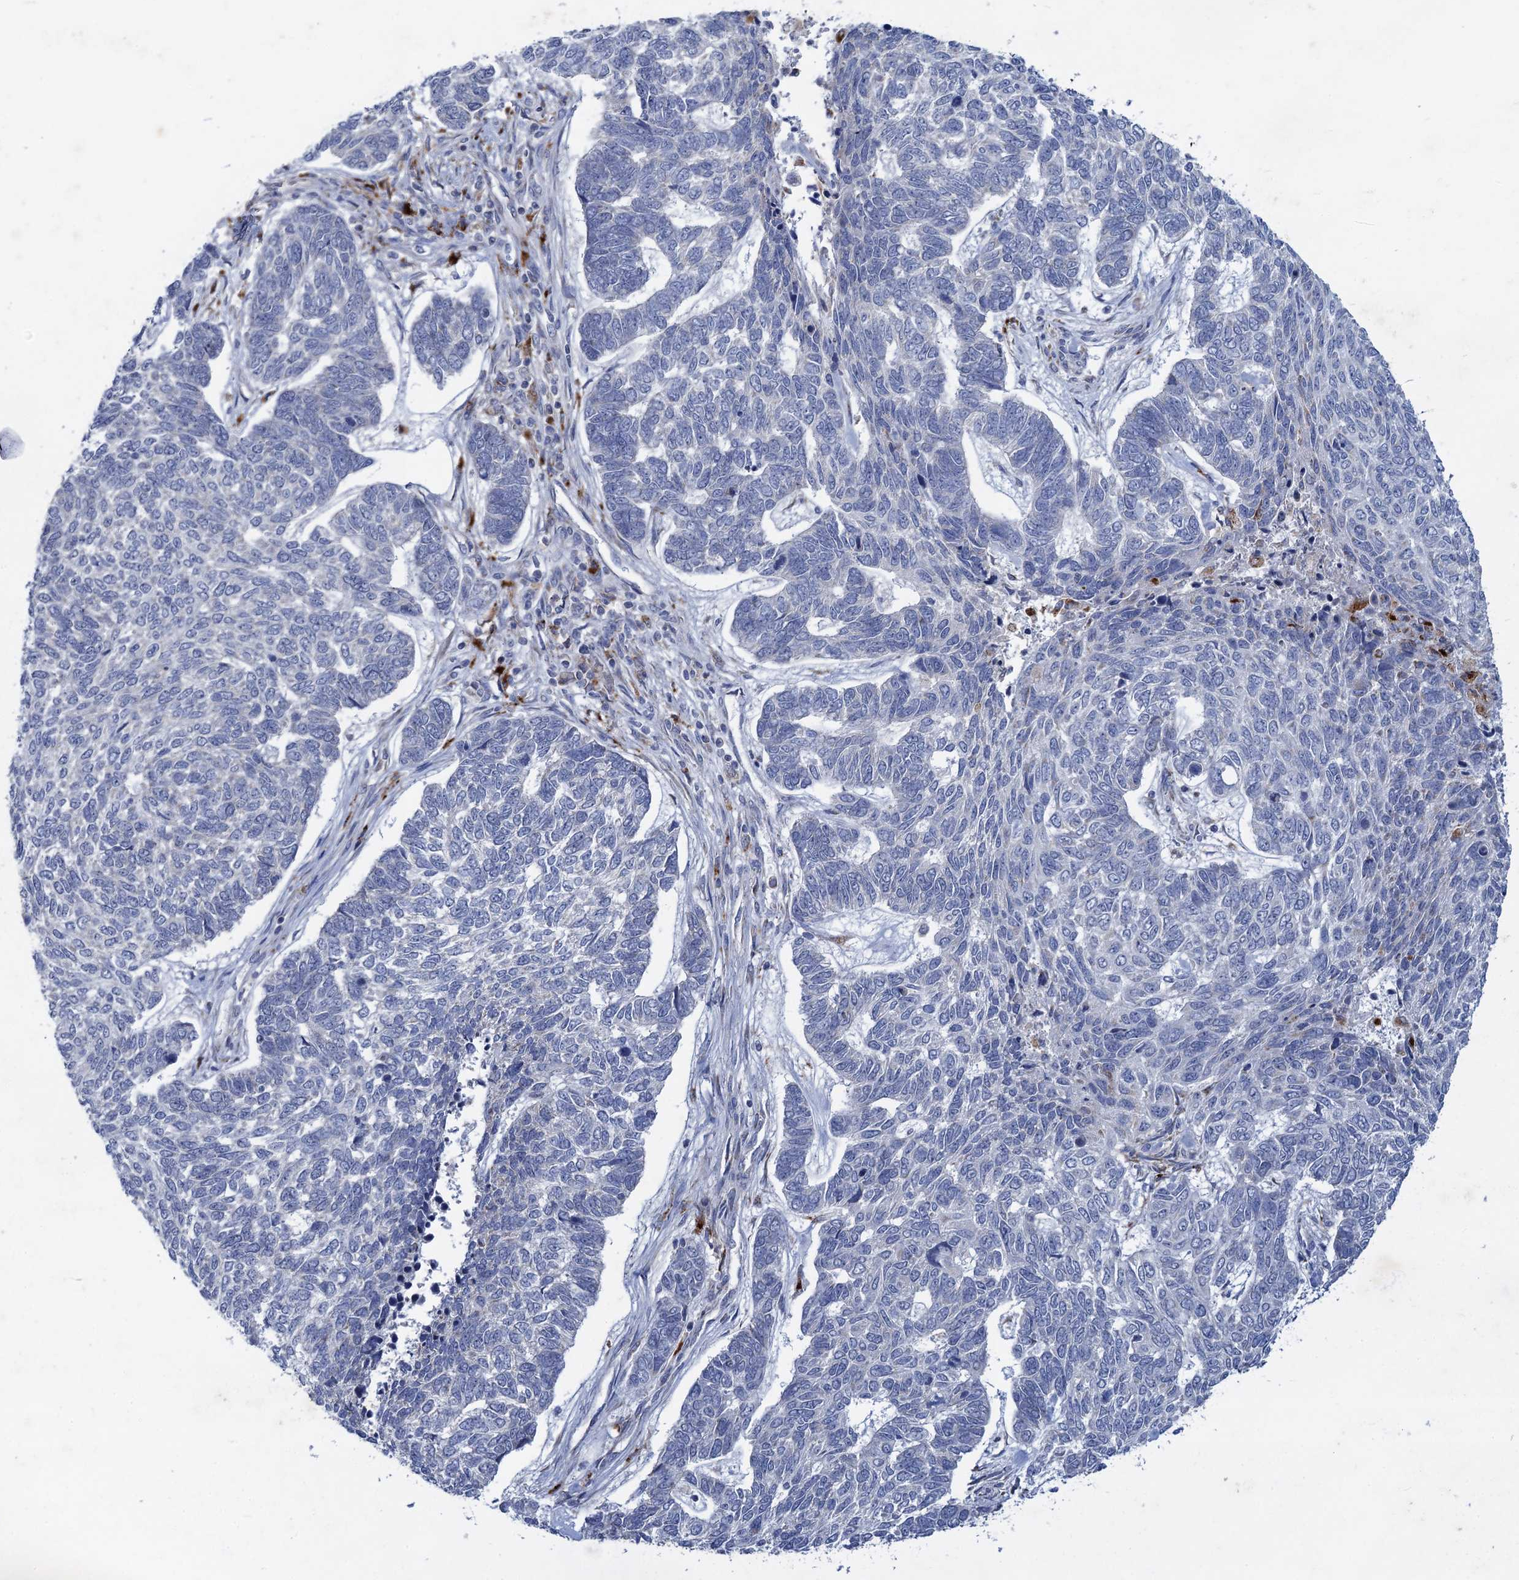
{"staining": {"intensity": "negative", "quantity": "none", "location": "none"}, "tissue": "skin cancer", "cell_type": "Tumor cells", "image_type": "cancer", "snomed": [{"axis": "morphology", "description": "Basal cell carcinoma"}, {"axis": "topography", "description": "Skin"}], "caption": "This is an immunohistochemistry (IHC) image of human skin cancer (basal cell carcinoma). There is no staining in tumor cells.", "gene": "ANKS3", "patient": {"sex": "female", "age": 65}}